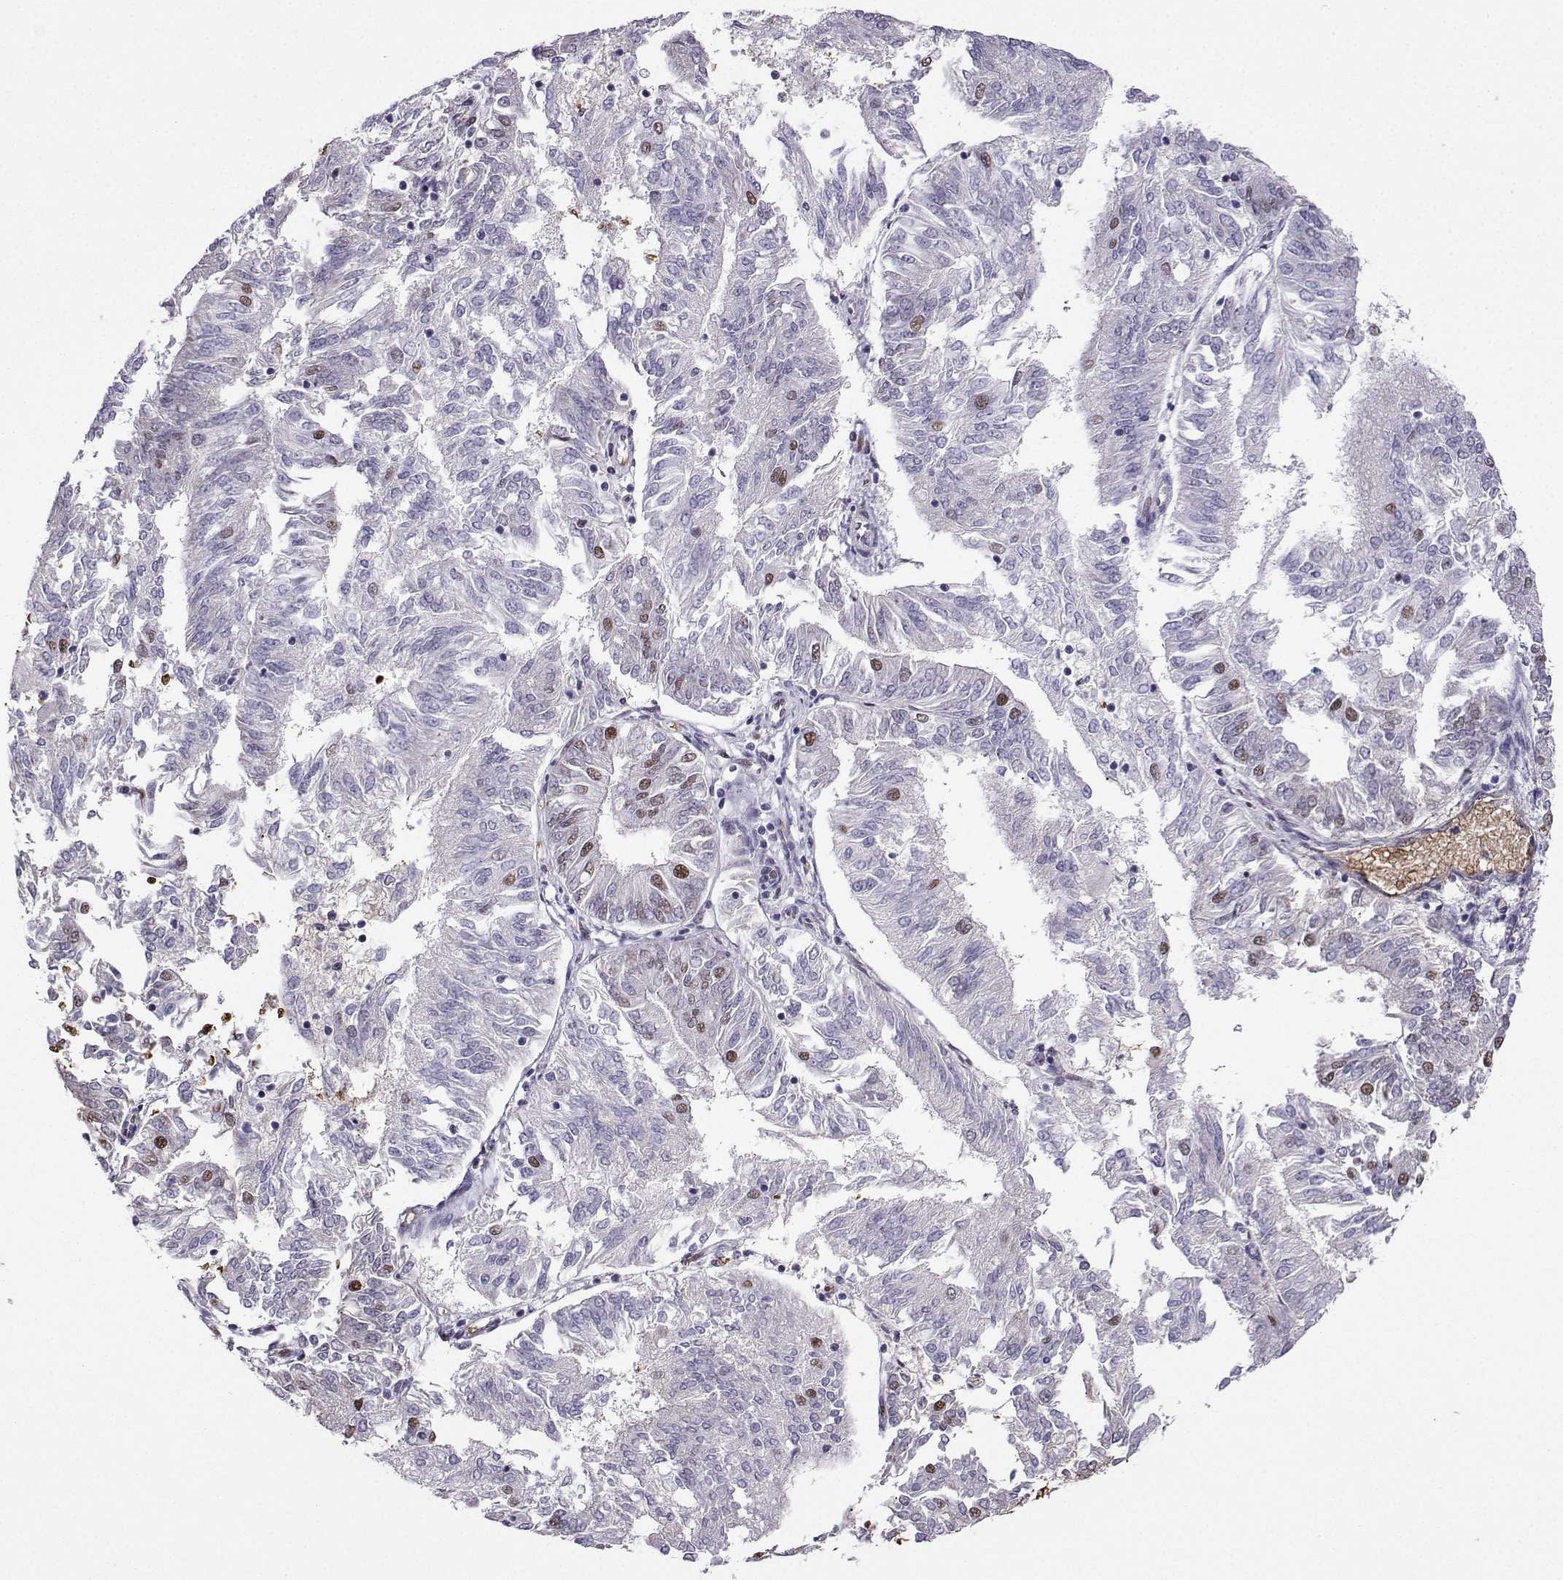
{"staining": {"intensity": "moderate", "quantity": "<25%", "location": "nuclear"}, "tissue": "endometrial cancer", "cell_type": "Tumor cells", "image_type": "cancer", "snomed": [{"axis": "morphology", "description": "Adenocarcinoma, NOS"}, {"axis": "topography", "description": "Endometrium"}], "caption": "Protein analysis of adenocarcinoma (endometrial) tissue reveals moderate nuclear positivity in approximately <25% of tumor cells.", "gene": "CCNK", "patient": {"sex": "female", "age": 58}}